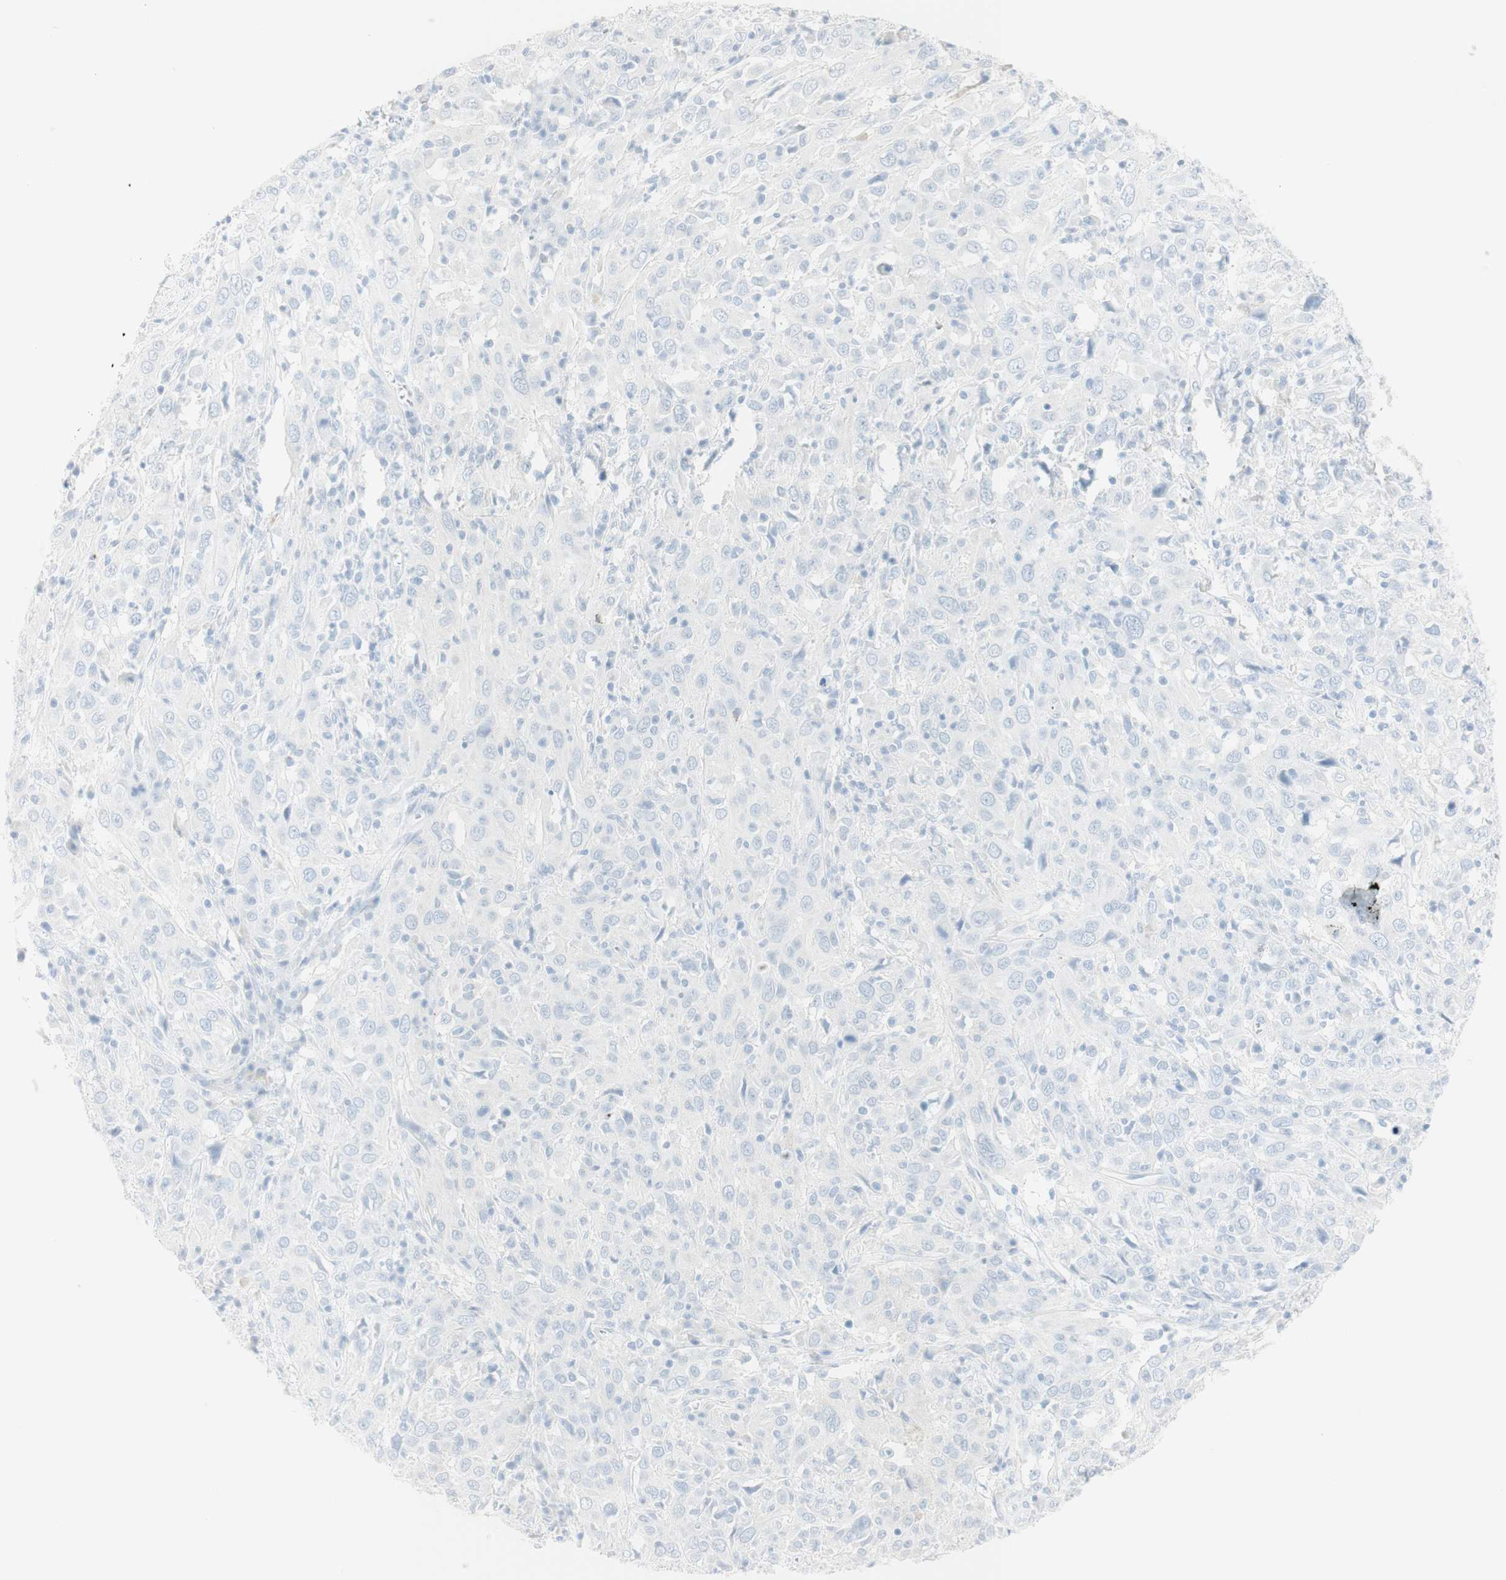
{"staining": {"intensity": "negative", "quantity": "none", "location": "none"}, "tissue": "cervical cancer", "cell_type": "Tumor cells", "image_type": "cancer", "snomed": [{"axis": "morphology", "description": "Squamous cell carcinoma, NOS"}, {"axis": "topography", "description": "Cervix"}], "caption": "Tumor cells show no significant protein staining in cervical cancer (squamous cell carcinoma).", "gene": "NAPSA", "patient": {"sex": "female", "age": 46}}